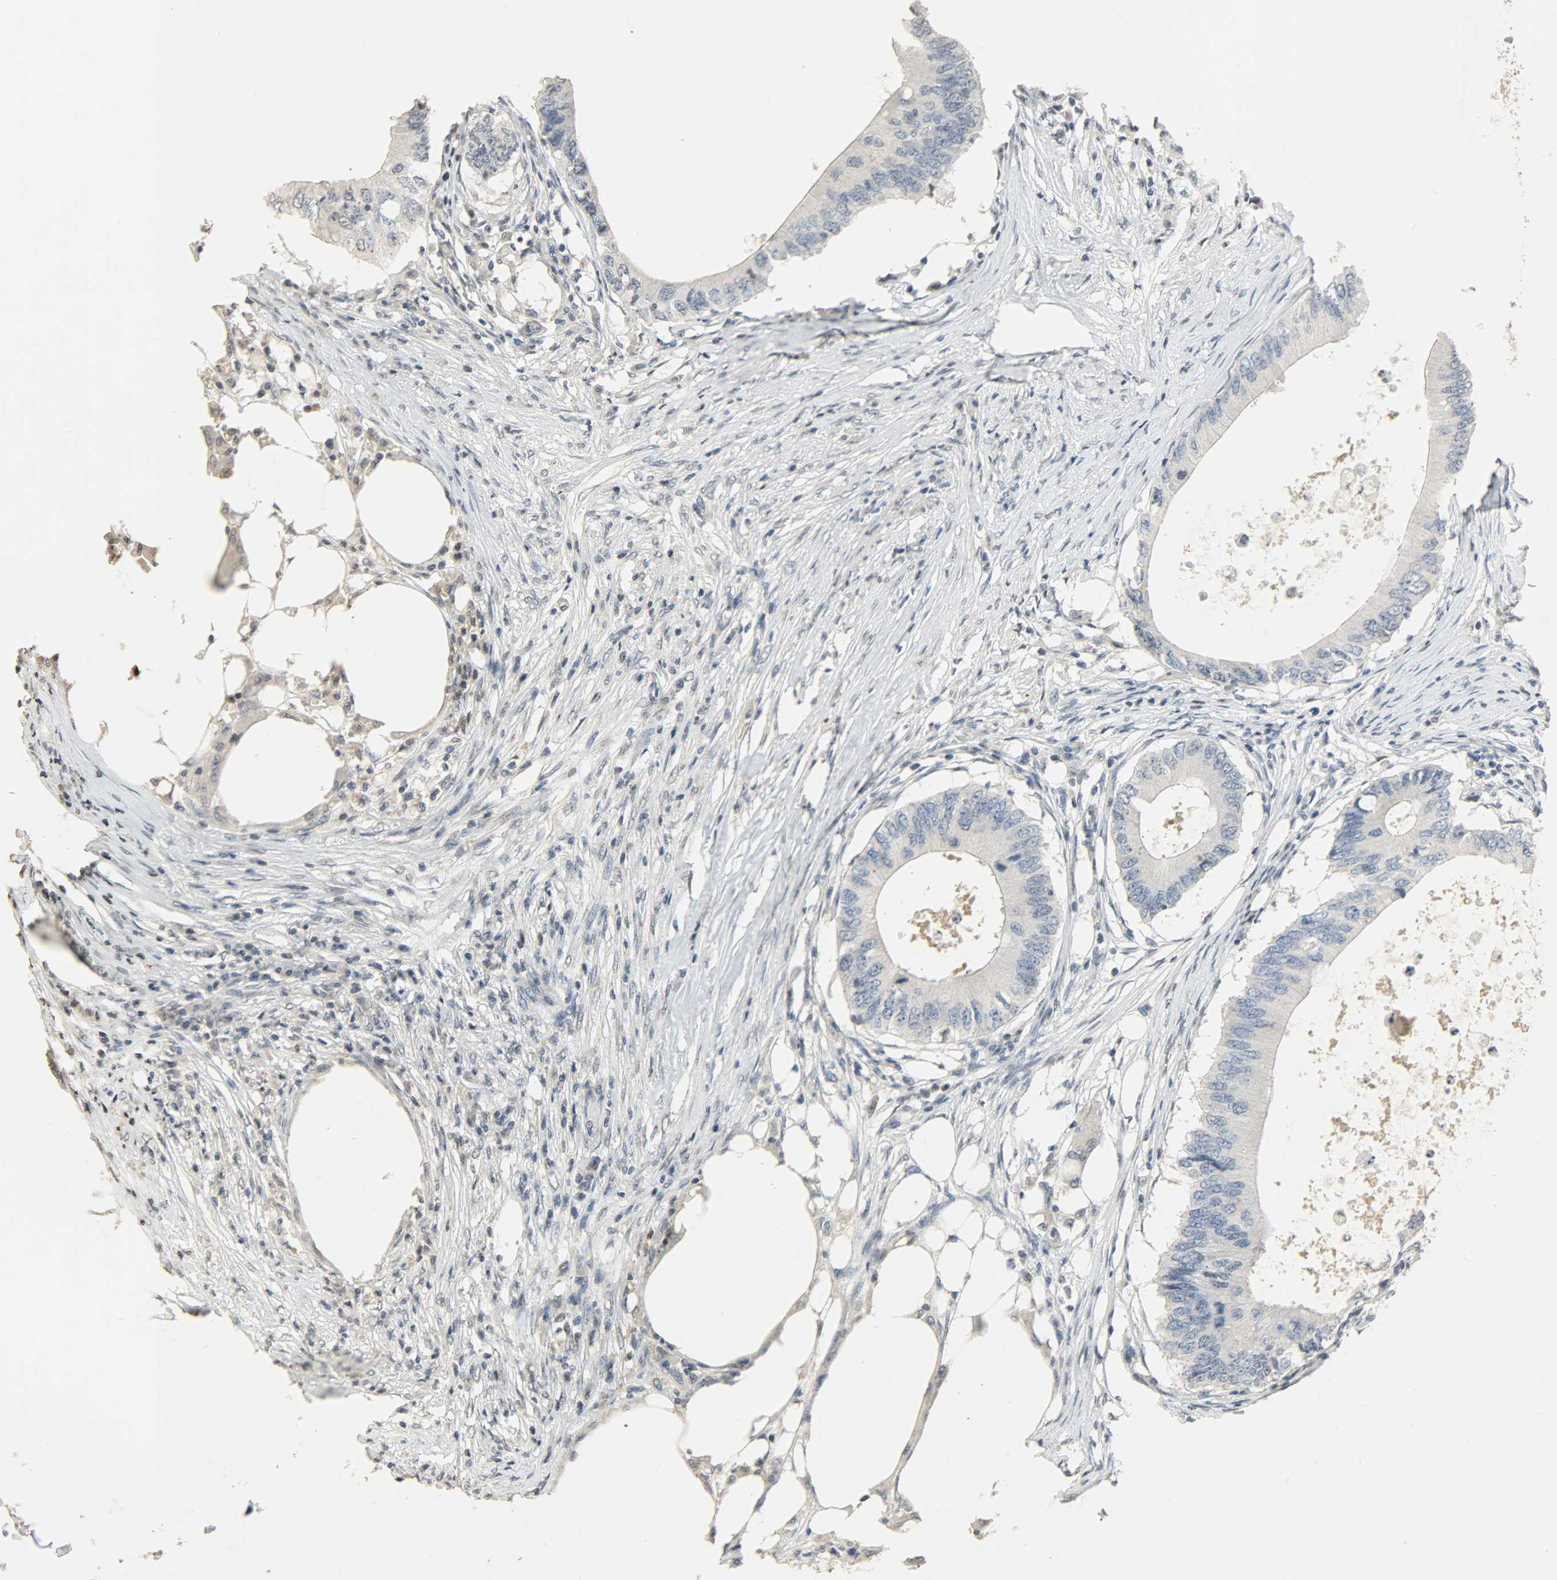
{"staining": {"intensity": "negative", "quantity": "none", "location": "none"}, "tissue": "colorectal cancer", "cell_type": "Tumor cells", "image_type": "cancer", "snomed": [{"axis": "morphology", "description": "Adenocarcinoma, NOS"}, {"axis": "topography", "description": "Colon"}], "caption": "DAB (3,3'-diaminobenzidine) immunohistochemical staining of human colorectal cancer reveals no significant expression in tumor cells.", "gene": "DNAJB6", "patient": {"sex": "male", "age": 71}}